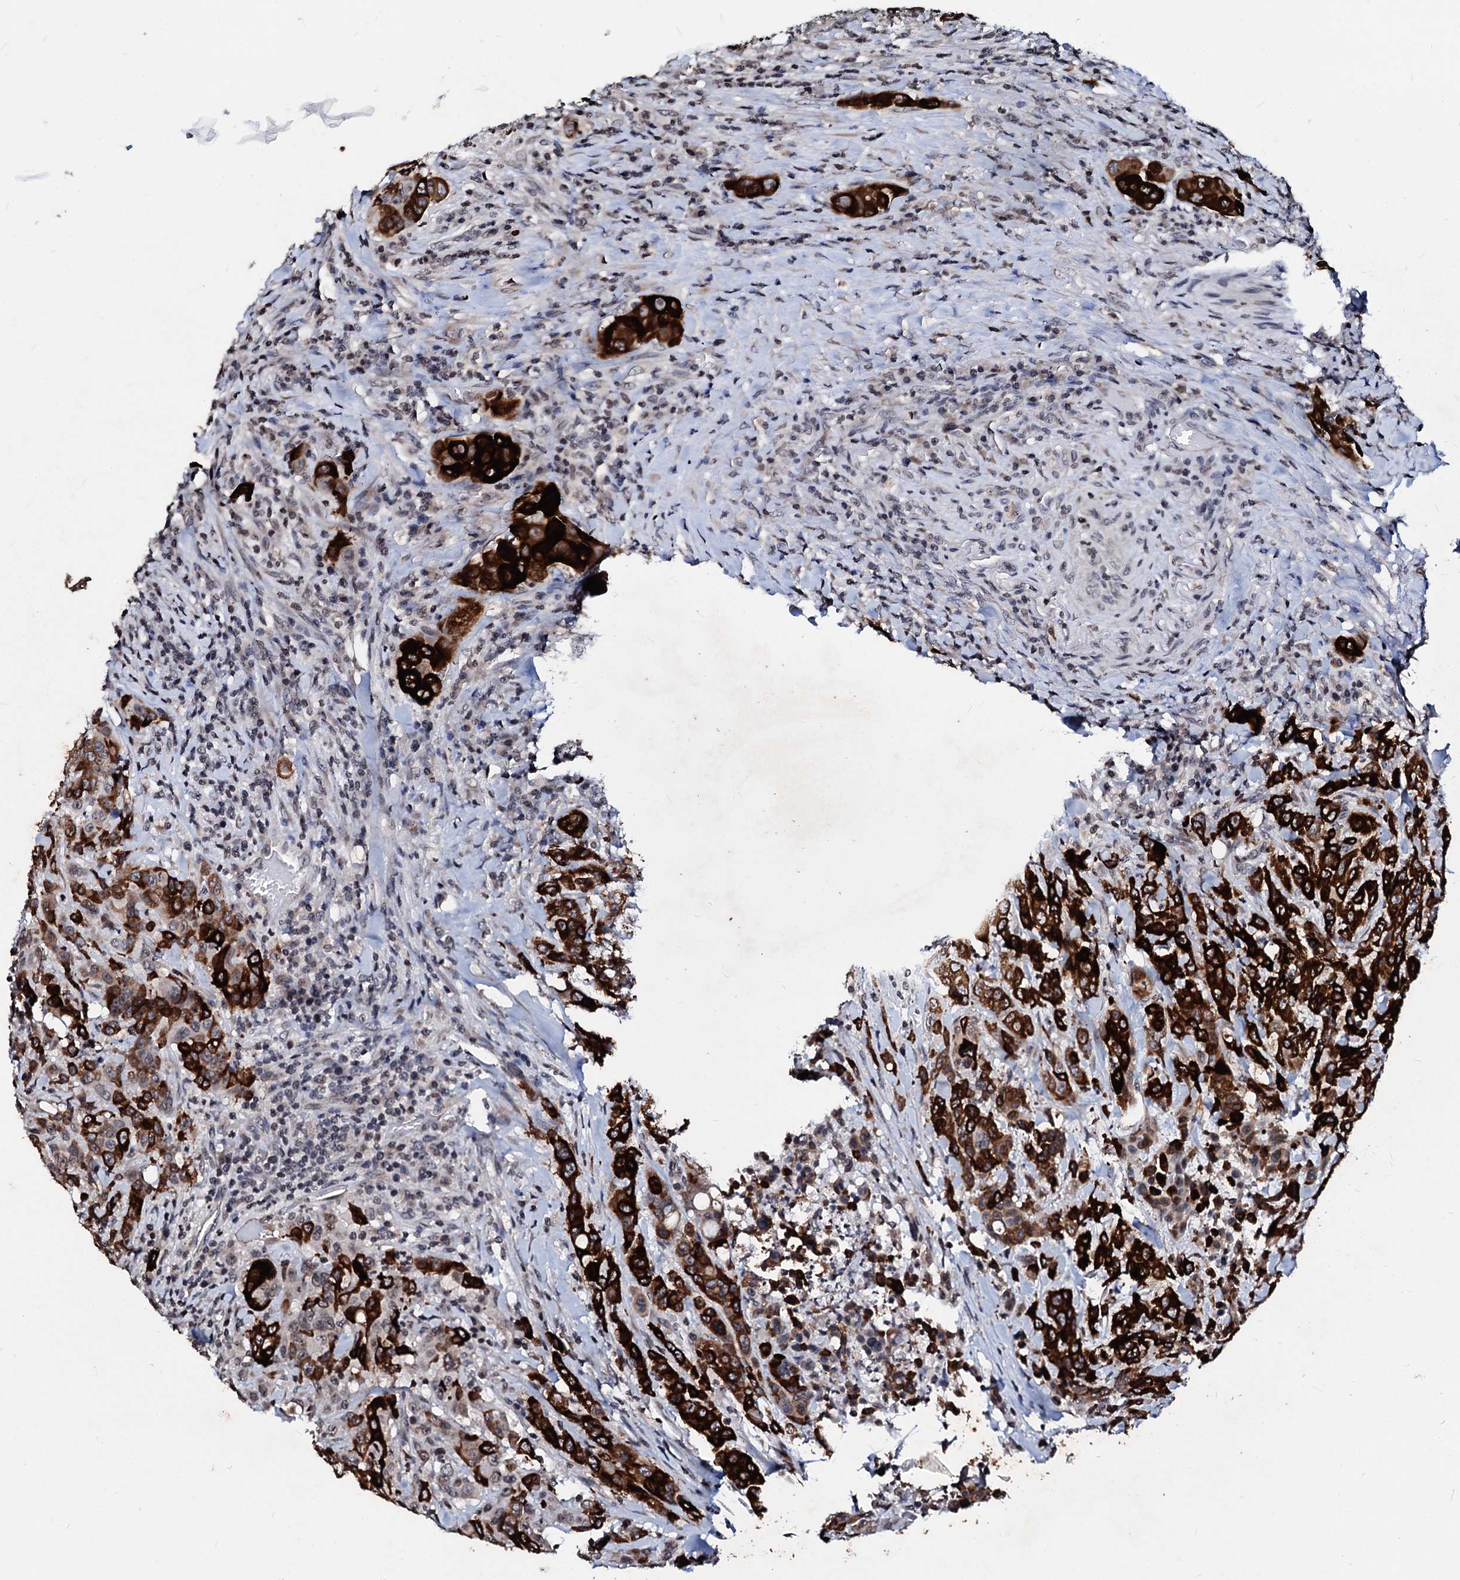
{"staining": {"intensity": "strong", "quantity": ">75%", "location": "cytoplasmic/membranous"}, "tissue": "colorectal cancer", "cell_type": "Tumor cells", "image_type": "cancer", "snomed": [{"axis": "morphology", "description": "Adenocarcinoma, NOS"}, {"axis": "topography", "description": "Colon"}], "caption": "Protein positivity by immunohistochemistry reveals strong cytoplasmic/membranous staining in about >75% of tumor cells in colorectal adenocarcinoma. The protein of interest is shown in brown color, while the nuclei are stained blue.", "gene": "LSM11", "patient": {"sex": "male", "age": 62}}